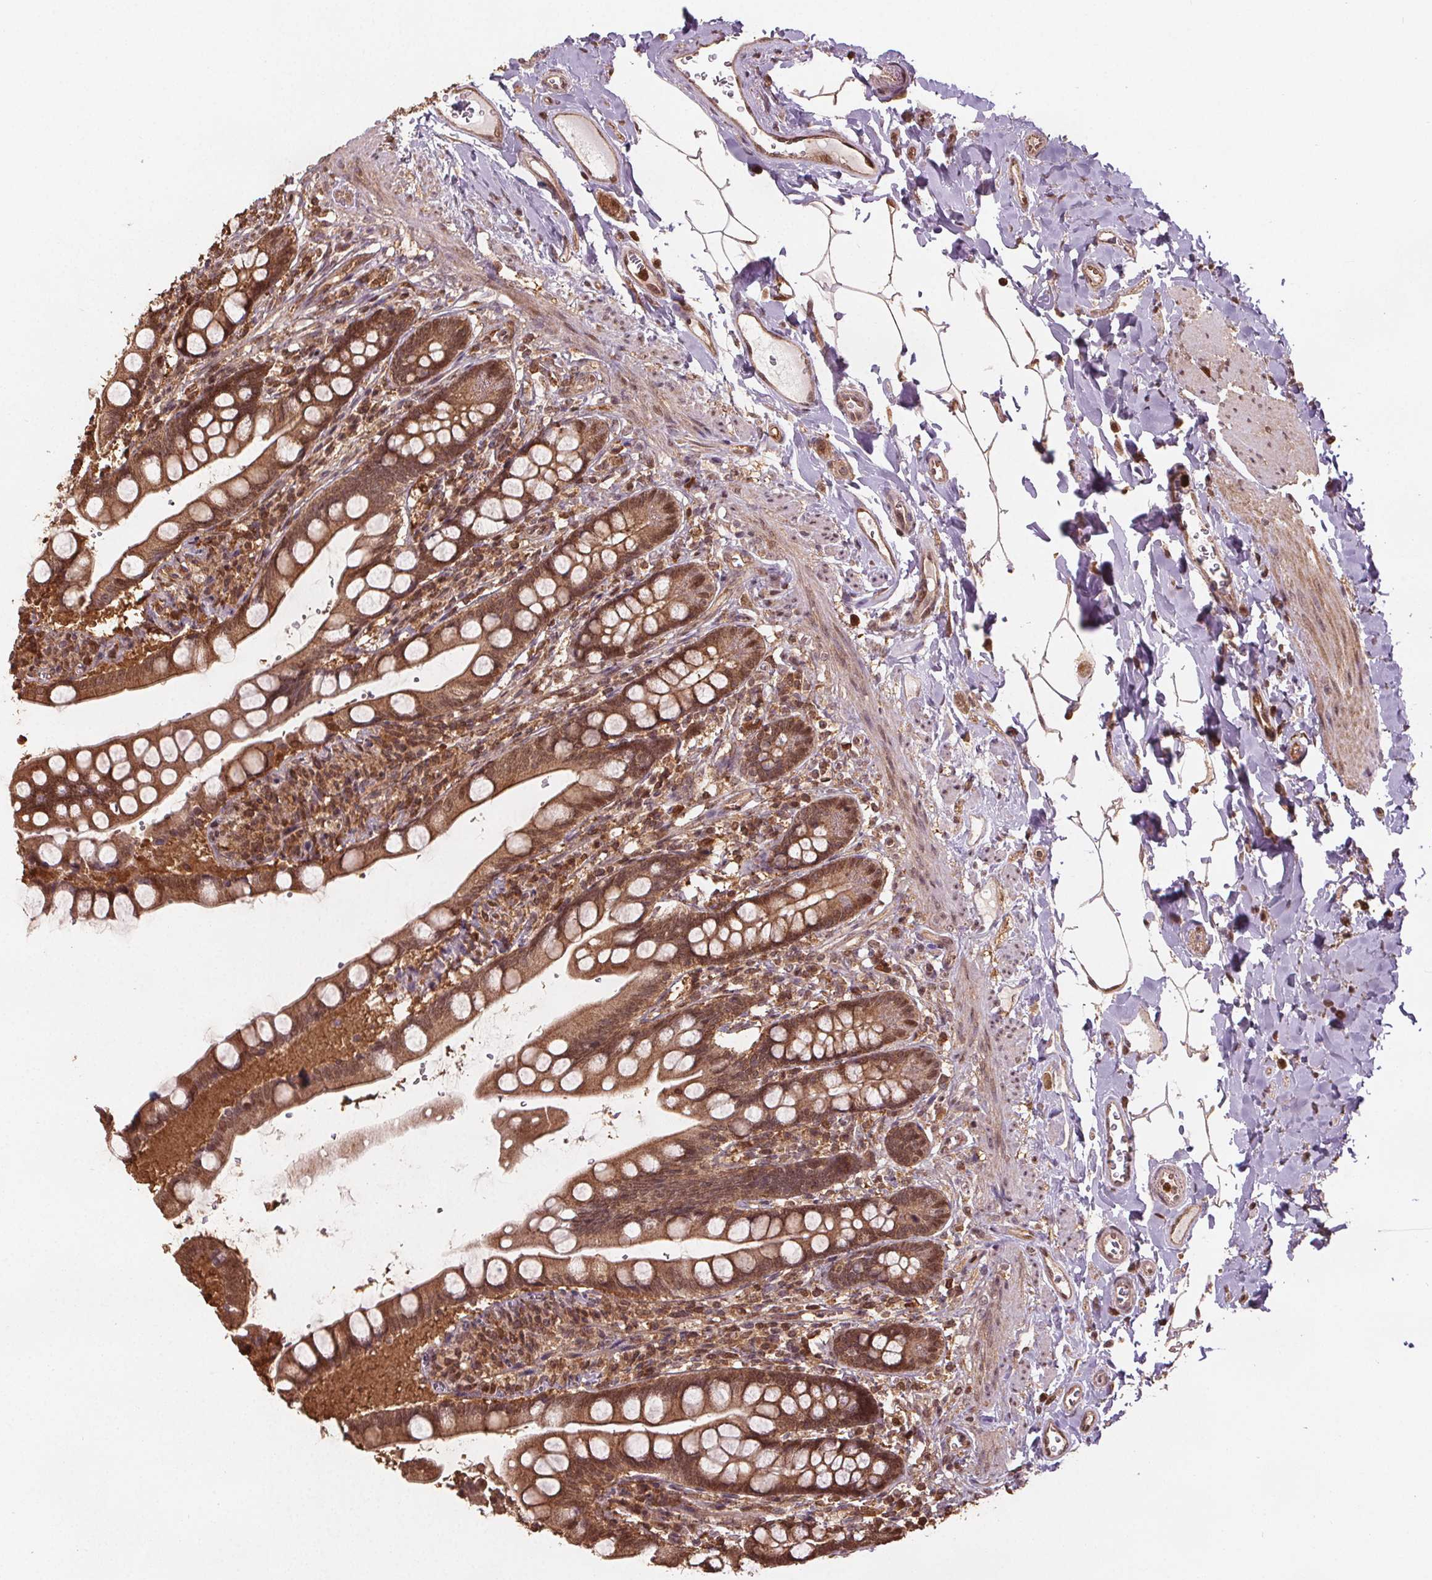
{"staining": {"intensity": "moderate", "quantity": ">75%", "location": "cytoplasmic/membranous,nuclear"}, "tissue": "small intestine", "cell_type": "Glandular cells", "image_type": "normal", "snomed": [{"axis": "morphology", "description": "Normal tissue, NOS"}, {"axis": "topography", "description": "Small intestine"}], "caption": "Protein analysis of normal small intestine reveals moderate cytoplasmic/membranous,nuclear positivity in approximately >75% of glandular cells.", "gene": "ENO1", "patient": {"sex": "female", "age": 56}}